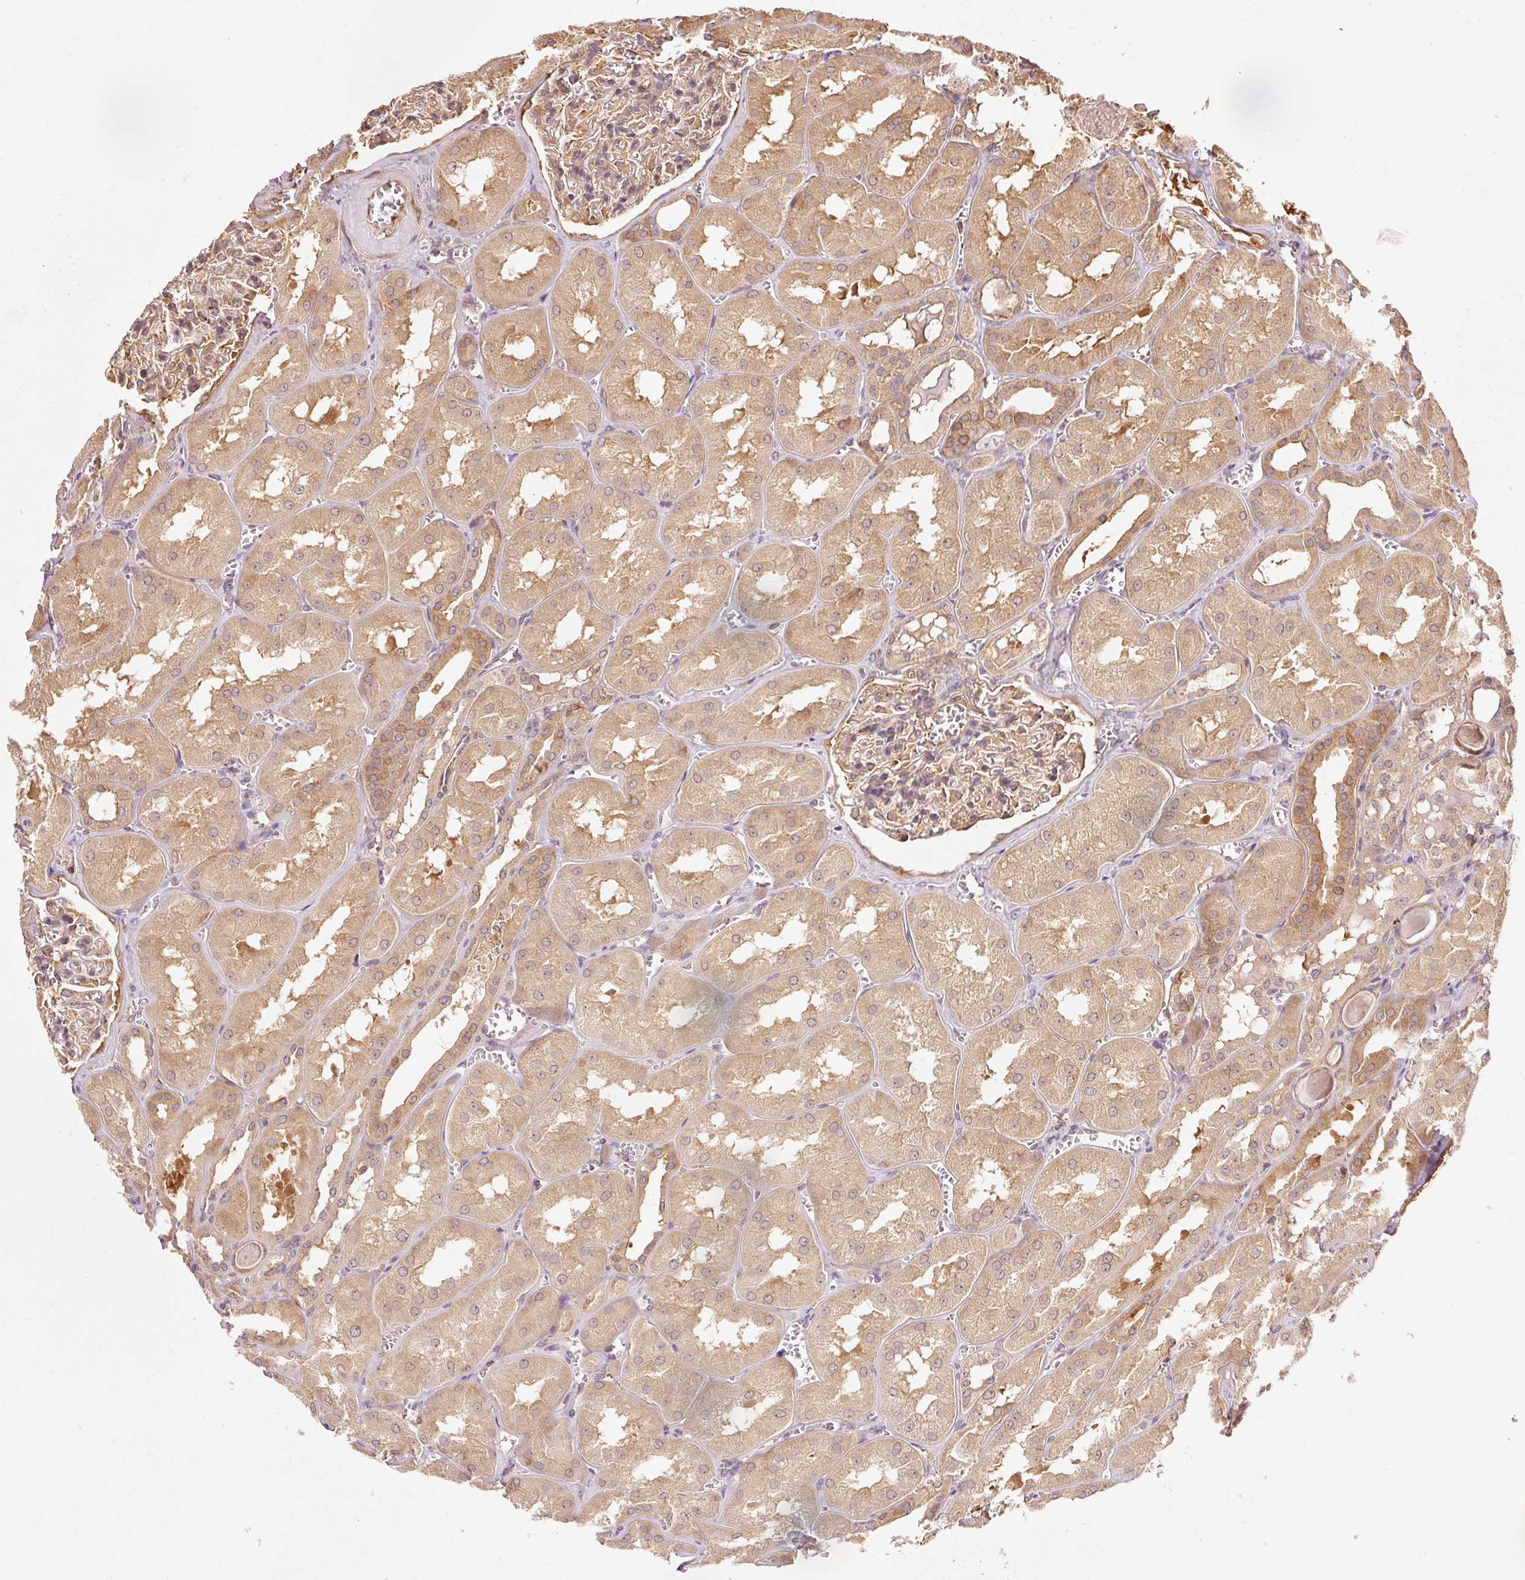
{"staining": {"intensity": "moderate", "quantity": "25%-75%", "location": "cytoplasmic/membranous"}, "tissue": "kidney", "cell_type": "Cells in glomeruli", "image_type": "normal", "snomed": [{"axis": "morphology", "description": "Normal tissue, NOS"}, {"axis": "topography", "description": "Kidney"}], "caption": "A high-resolution image shows IHC staining of normal kidney, which reveals moderate cytoplasmic/membranous positivity in about 25%-75% of cells in glomeruli. (Stains: DAB (3,3'-diaminobenzidine) in brown, nuclei in blue, Microscopy: brightfield microscopy at high magnification).", "gene": "PDAP1", "patient": {"sex": "male", "age": 61}}